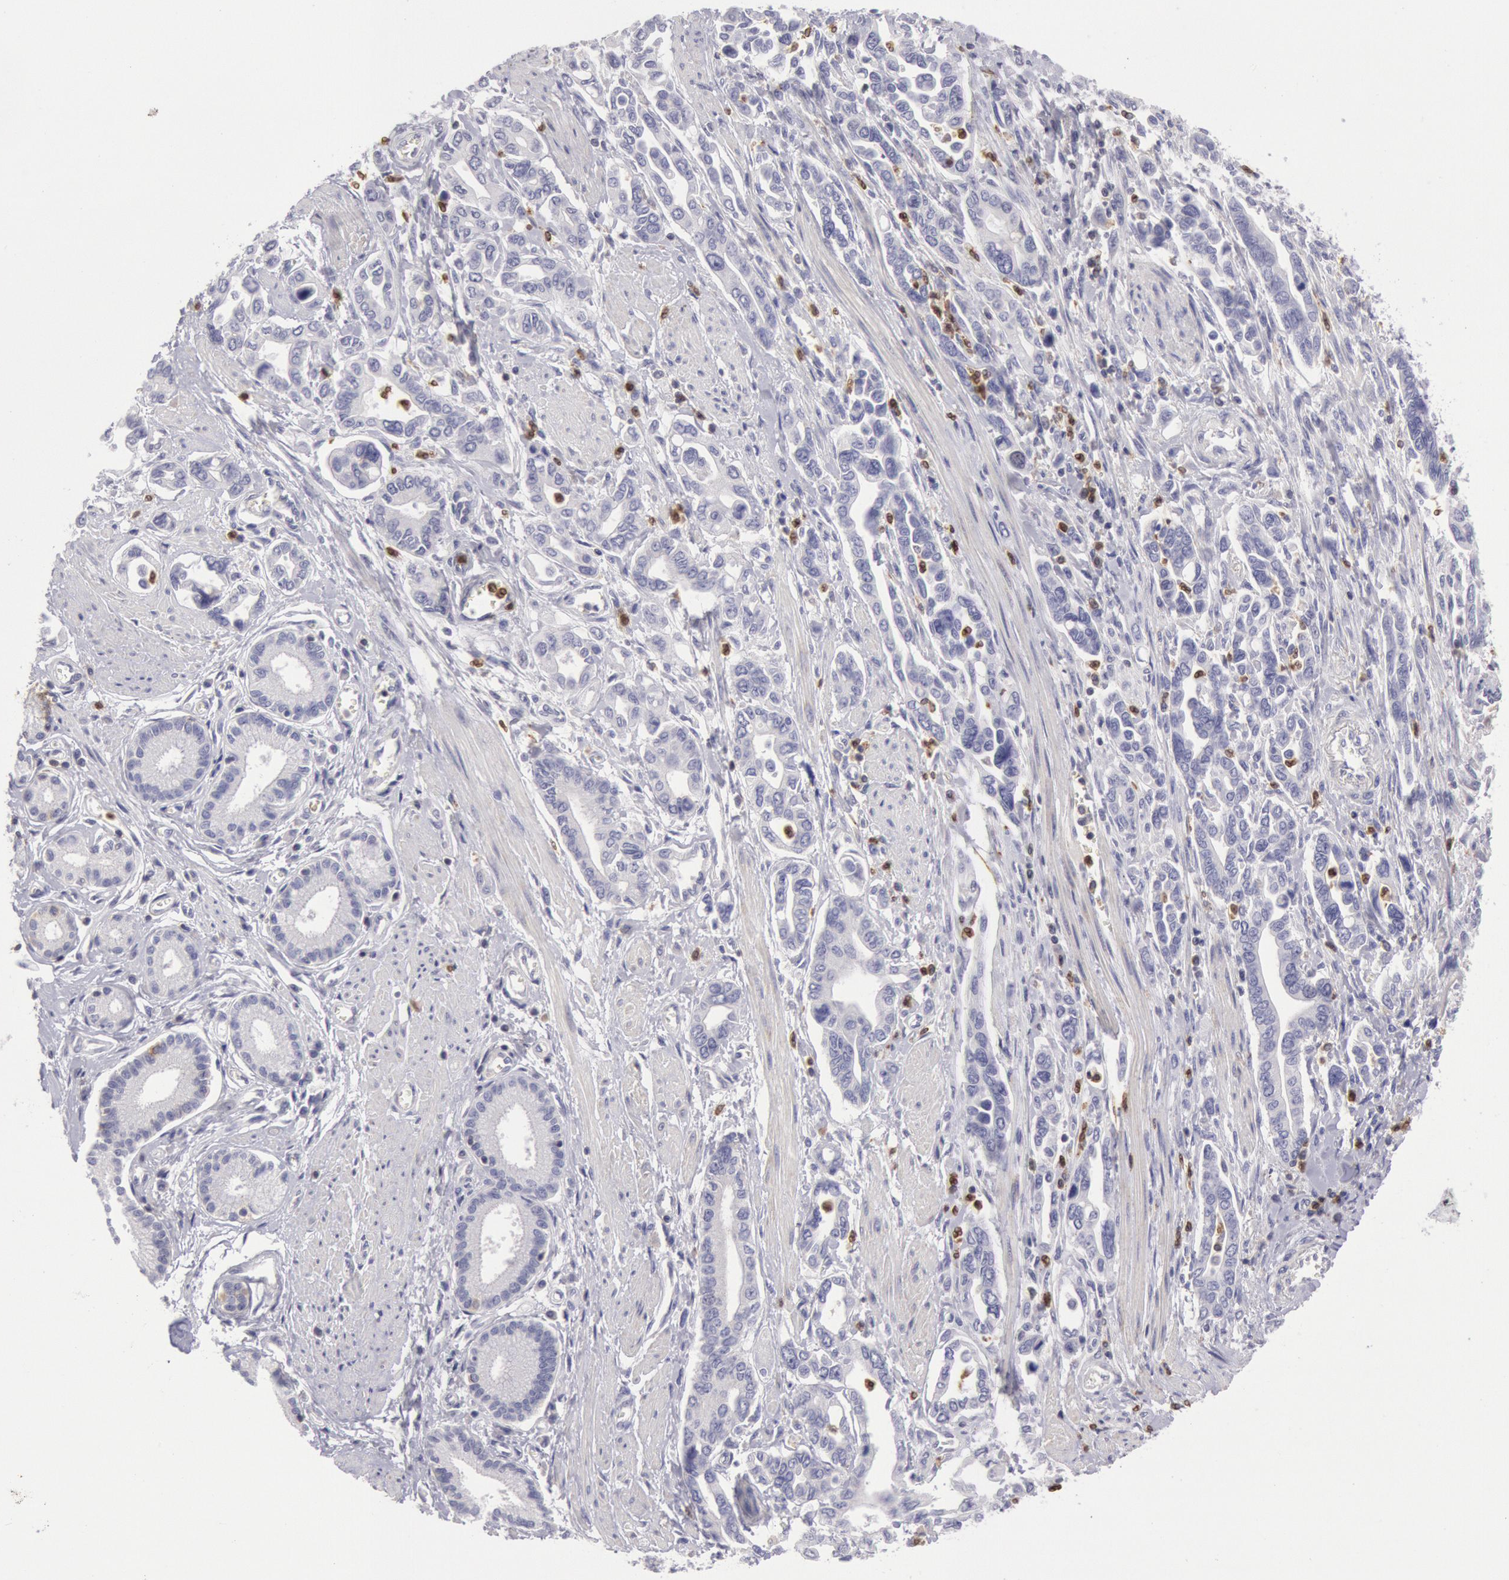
{"staining": {"intensity": "negative", "quantity": "none", "location": "none"}, "tissue": "pancreatic cancer", "cell_type": "Tumor cells", "image_type": "cancer", "snomed": [{"axis": "morphology", "description": "Adenocarcinoma, NOS"}, {"axis": "topography", "description": "Pancreas"}], "caption": "IHC of pancreatic cancer reveals no expression in tumor cells.", "gene": "RAB27A", "patient": {"sex": "female", "age": 57}}